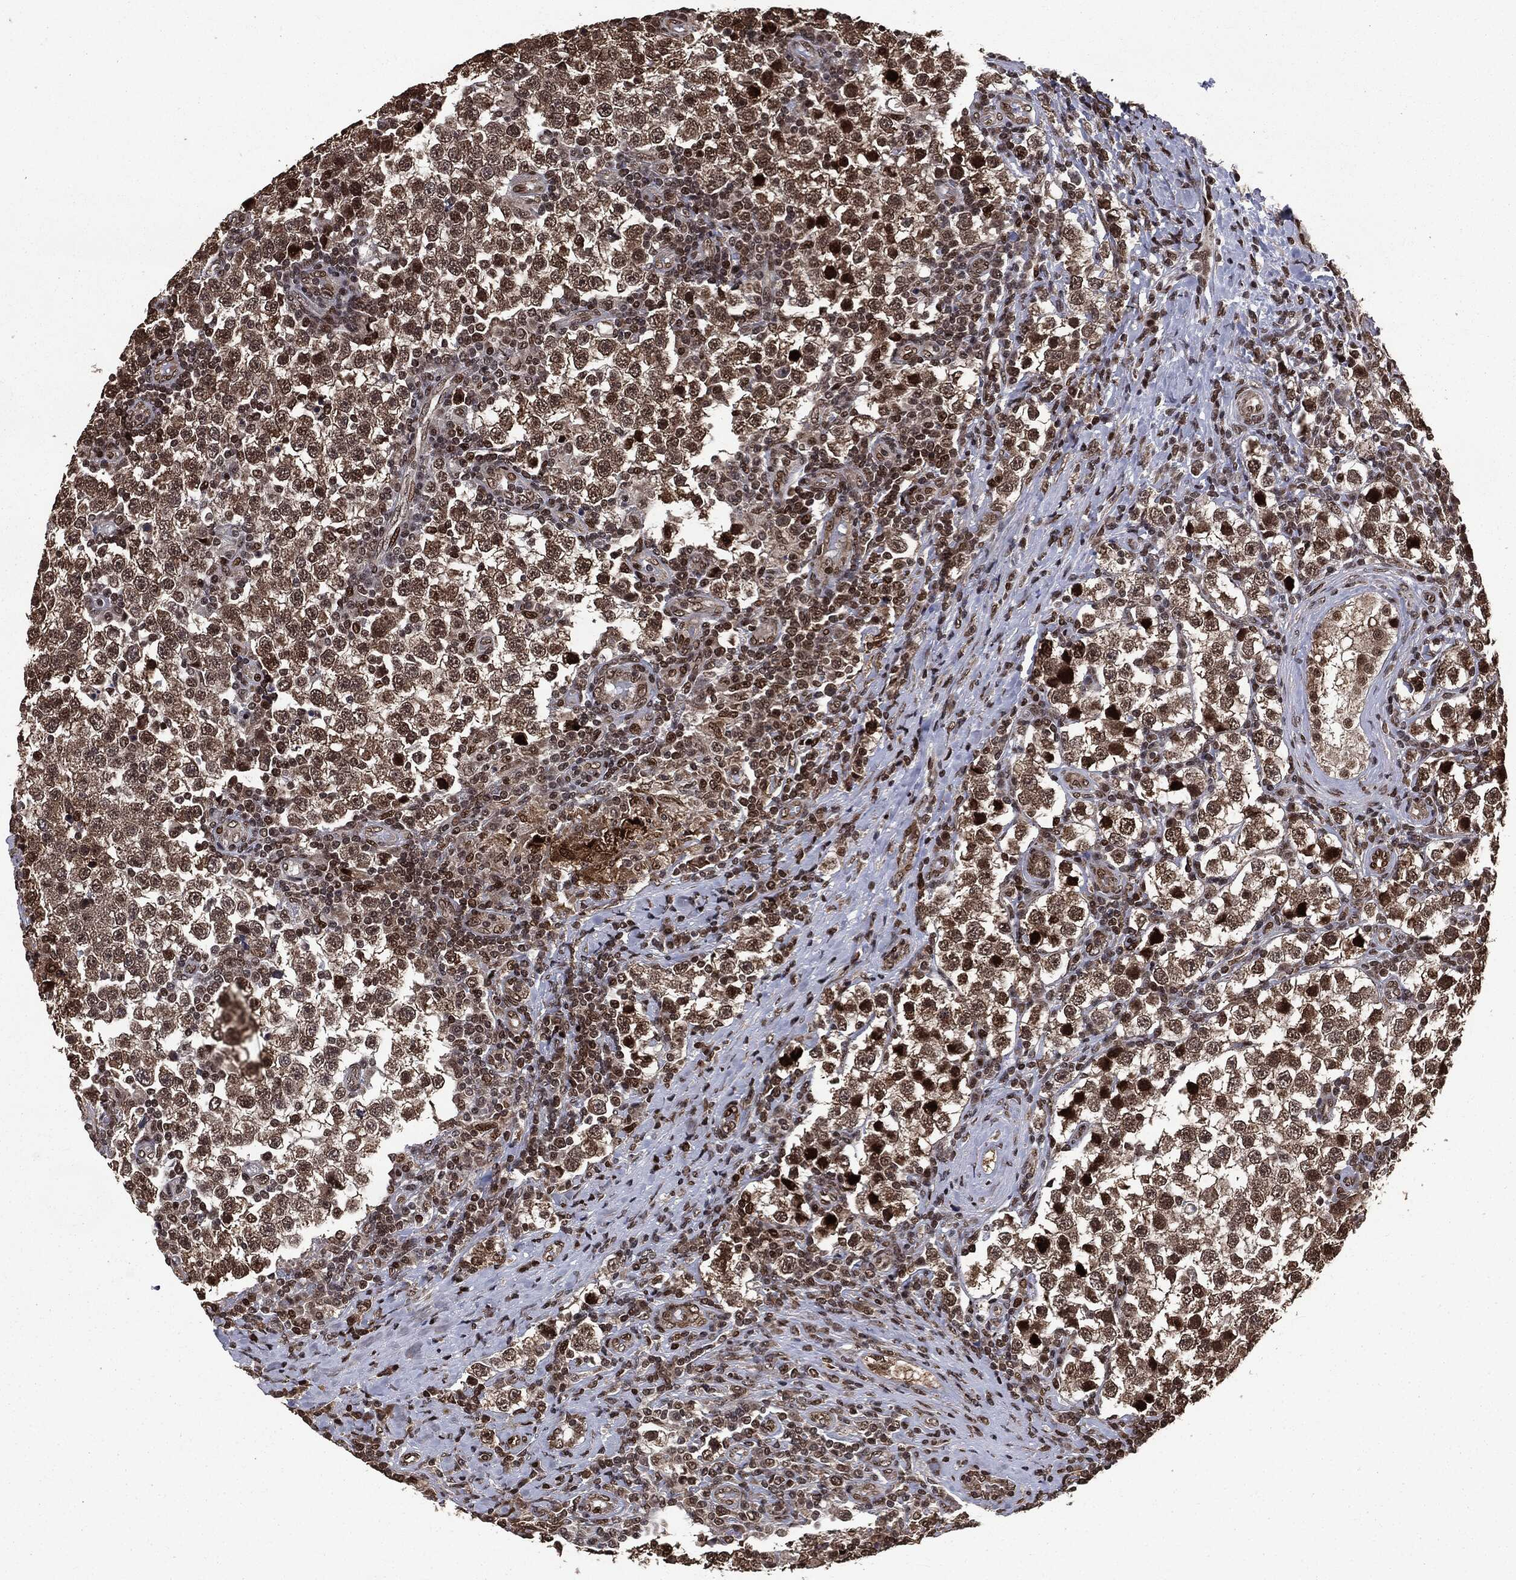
{"staining": {"intensity": "strong", "quantity": "25%-75%", "location": "nuclear"}, "tissue": "testis cancer", "cell_type": "Tumor cells", "image_type": "cancer", "snomed": [{"axis": "morphology", "description": "Seminoma, NOS"}, {"axis": "topography", "description": "Testis"}], "caption": "A high amount of strong nuclear positivity is present in approximately 25%-75% of tumor cells in testis cancer (seminoma) tissue. Ihc stains the protein in brown and the nuclei are stained blue.", "gene": "DVL2", "patient": {"sex": "male", "age": 34}}